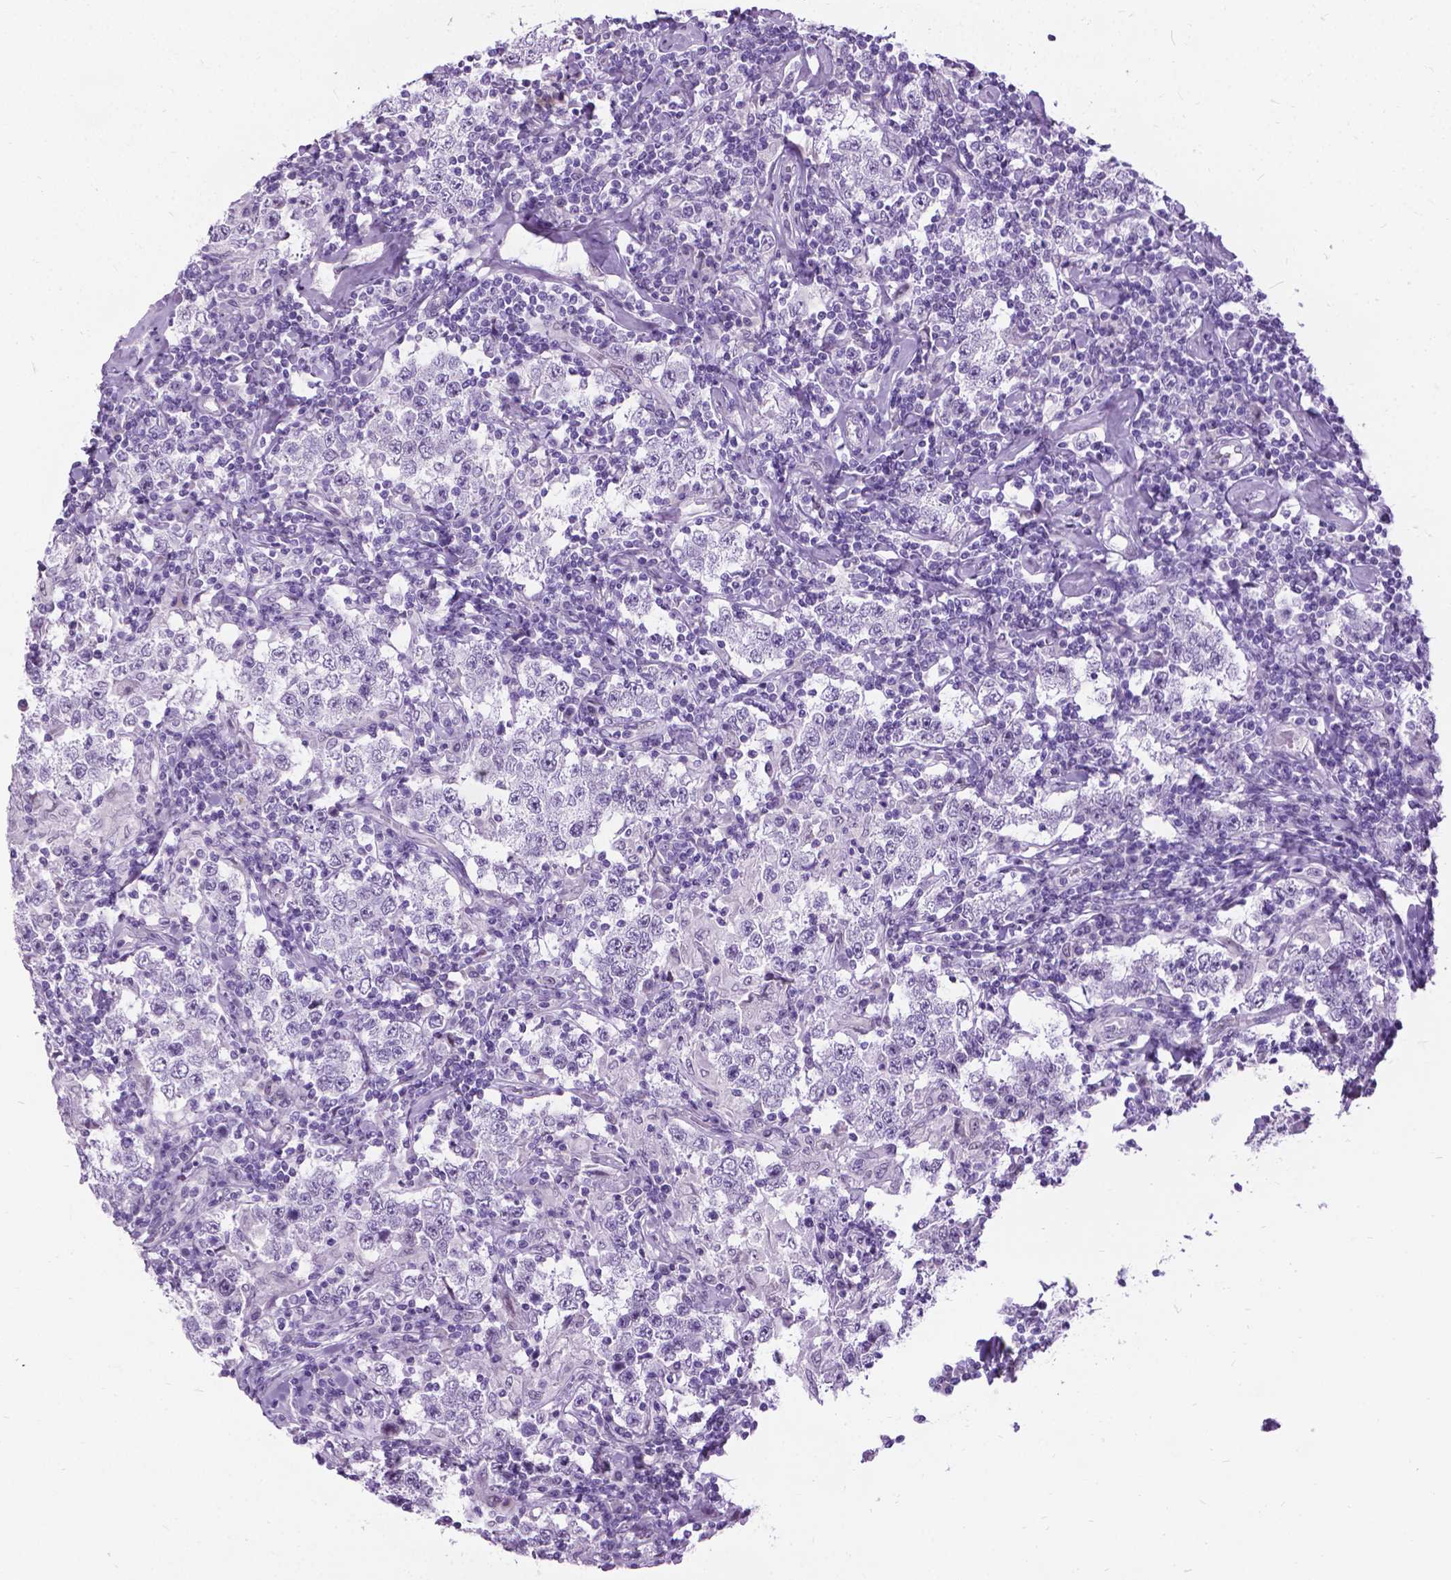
{"staining": {"intensity": "negative", "quantity": "none", "location": "none"}, "tissue": "testis cancer", "cell_type": "Tumor cells", "image_type": "cancer", "snomed": [{"axis": "morphology", "description": "Seminoma, NOS"}, {"axis": "morphology", "description": "Carcinoma, Embryonal, NOS"}, {"axis": "topography", "description": "Testis"}], "caption": "Immunohistochemical staining of testis cancer (embryonal carcinoma) shows no significant expression in tumor cells.", "gene": "PROB1", "patient": {"sex": "male", "age": 41}}